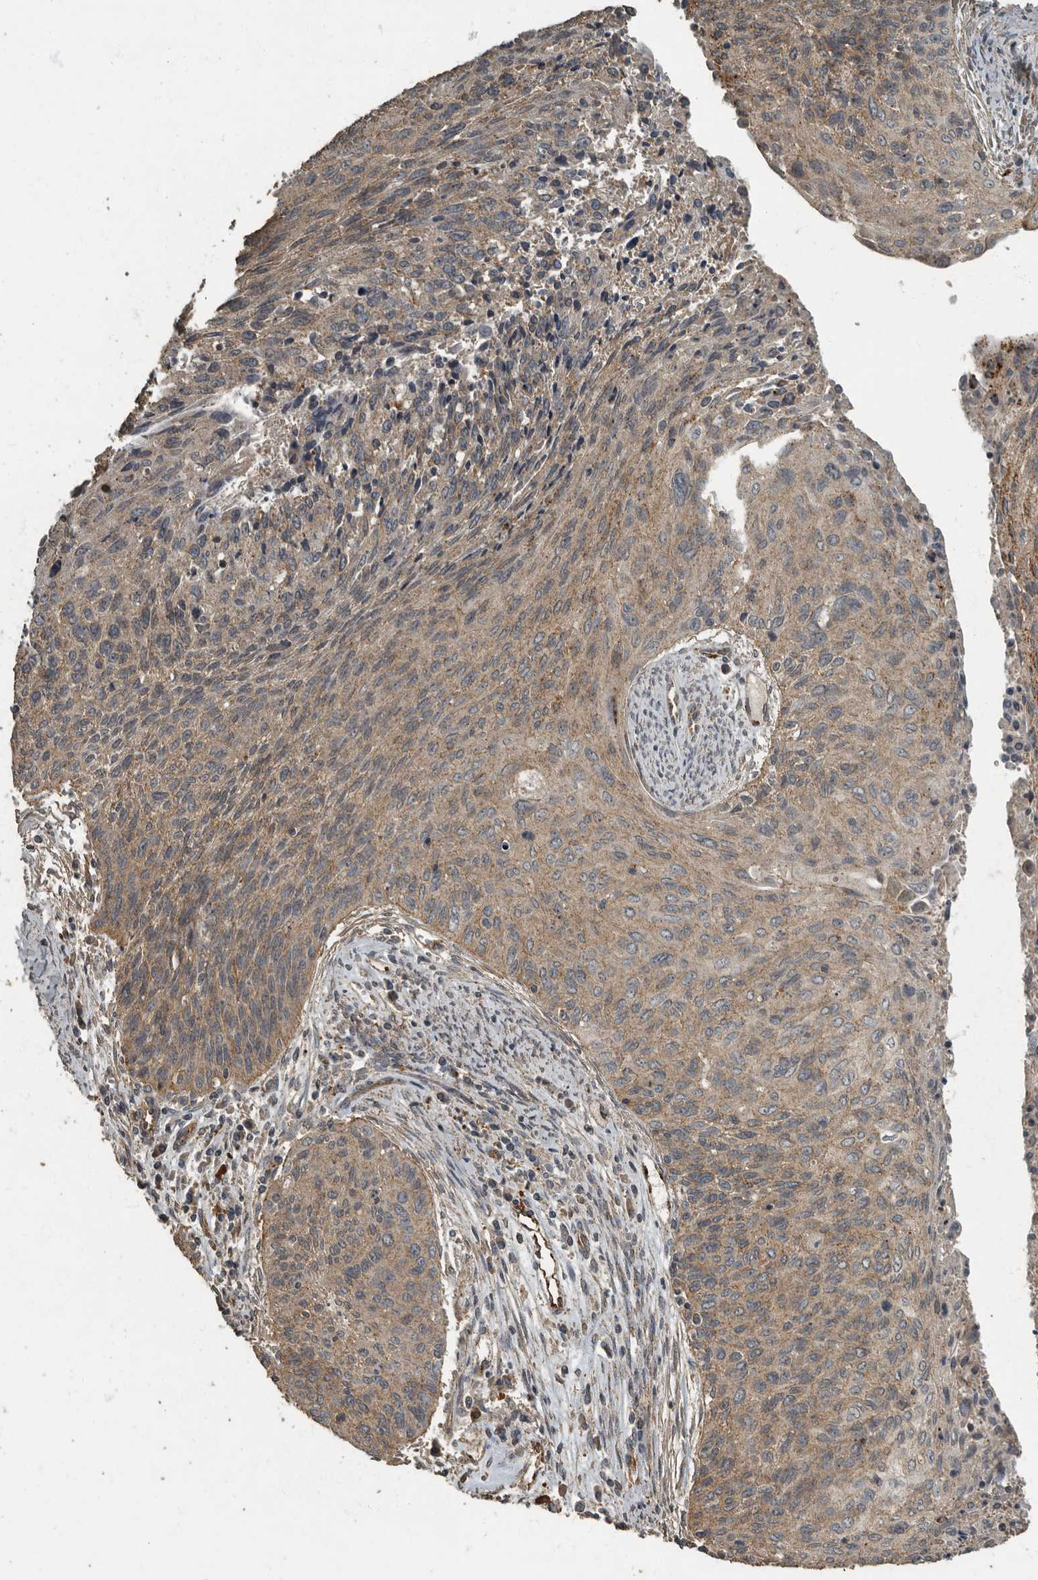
{"staining": {"intensity": "weak", "quantity": ">75%", "location": "cytoplasmic/membranous"}, "tissue": "cervical cancer", "cell_type": "Tumor cells", "image_type": "cancer", "snomed": [{"axis": "morphology", "description": "Squamous cell carcinoma, NOS"}, {"axis": "topography", "description": "Cervix"}], "caption": "Cervical cancer (squamous cell carcinoma) was stained to show a protein in brown. There is low levels of weak cytoplasmic/membranous expression in about >75% of tumor cells.", "gene": "IL15RA", "patient": {"sex": "female", "age": 55}}